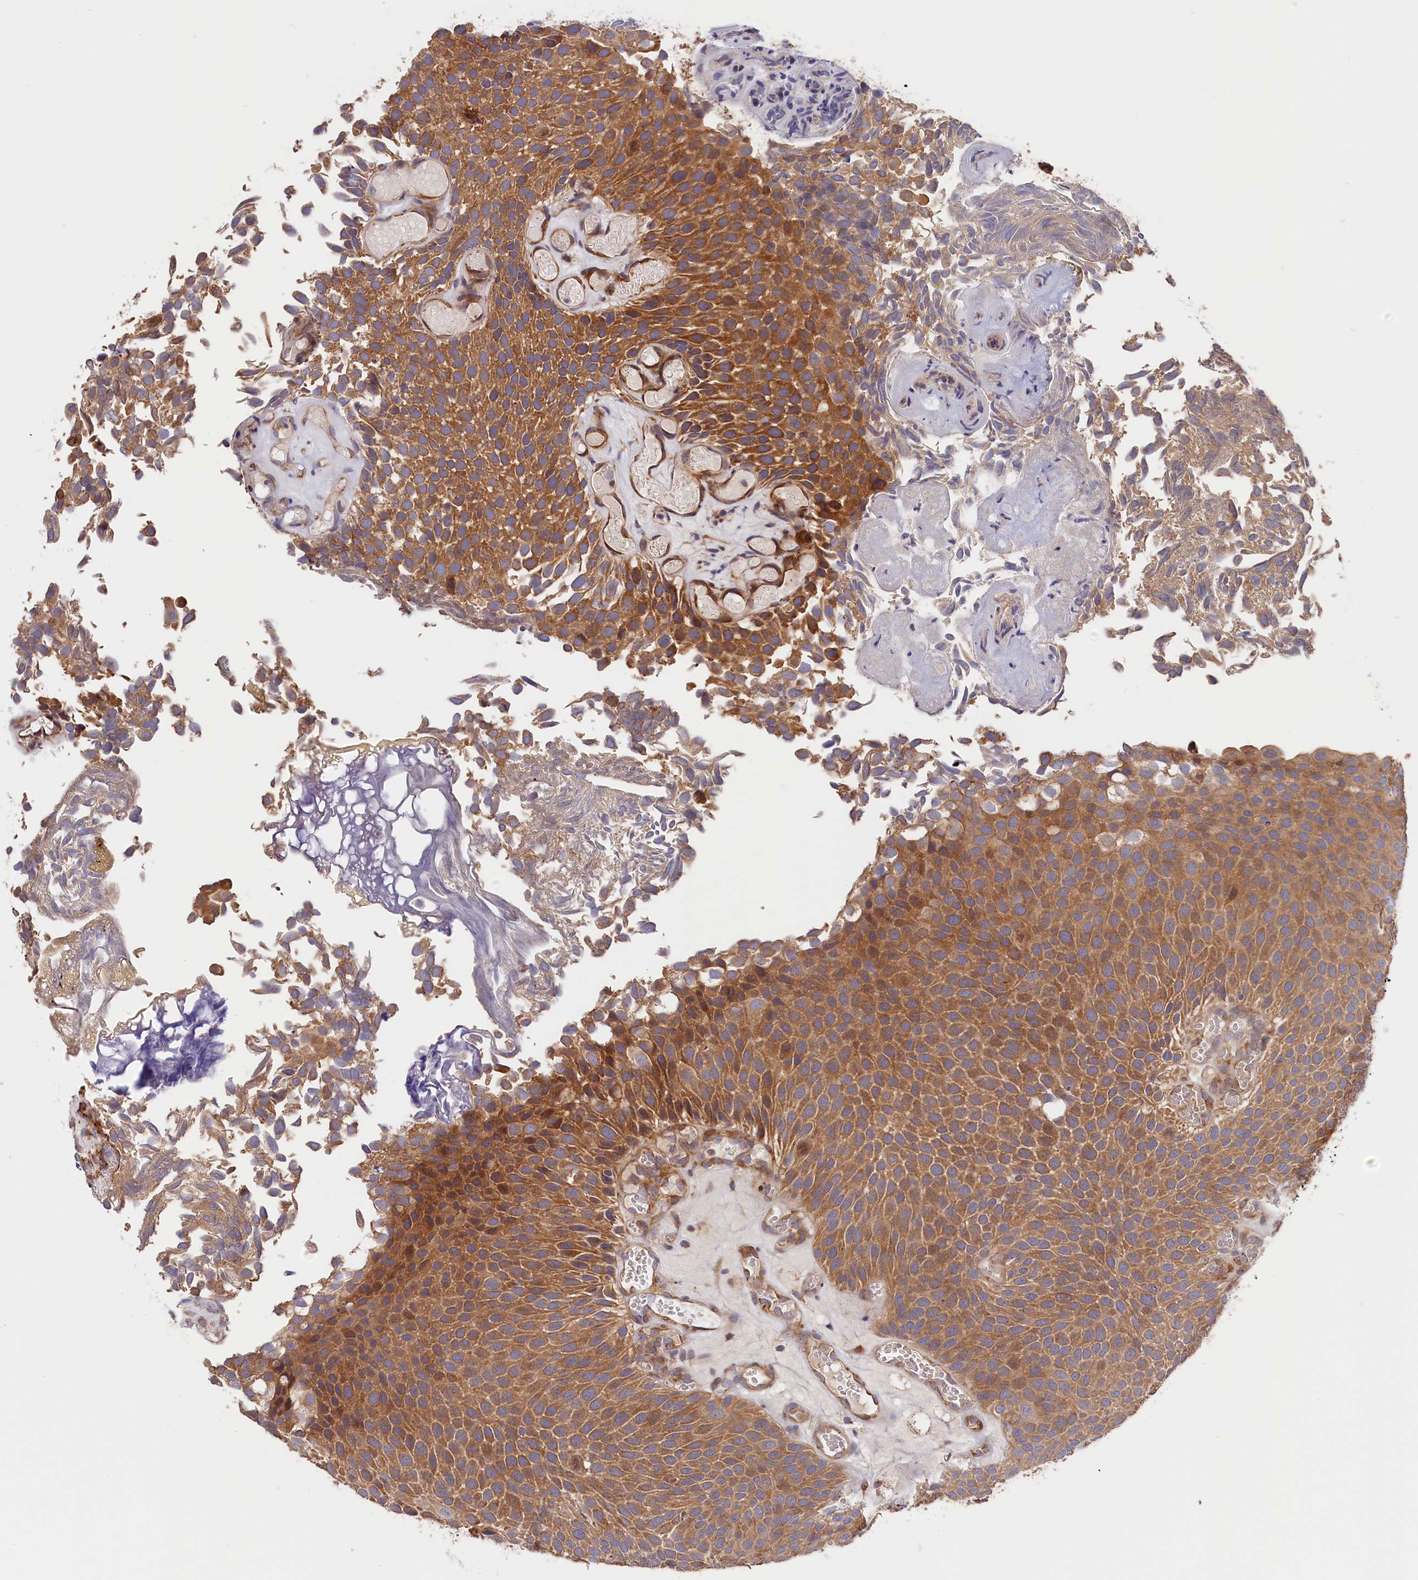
{"staining": {"intensity": "moderate", "quantity": ">75%", "location": "cytoplasmic/membranous"}, "tissue": "urothelial cancer", "cell_type": "Tumor cells", "image_type": "cancer", "snomed": [{"axis": "morphology", "description": "Urothelial carcinoma, Low grade"}, {"axis": "topography", "description": "Urinary bladder"}], "caption": "Tumor cells reveal medium levels of moderate cytoplasmic/membranous staining in approximately >75% of cells in human urothelial cancer.", "gene": "CEP44", "patient": {"sex": "male", "age": 89}}